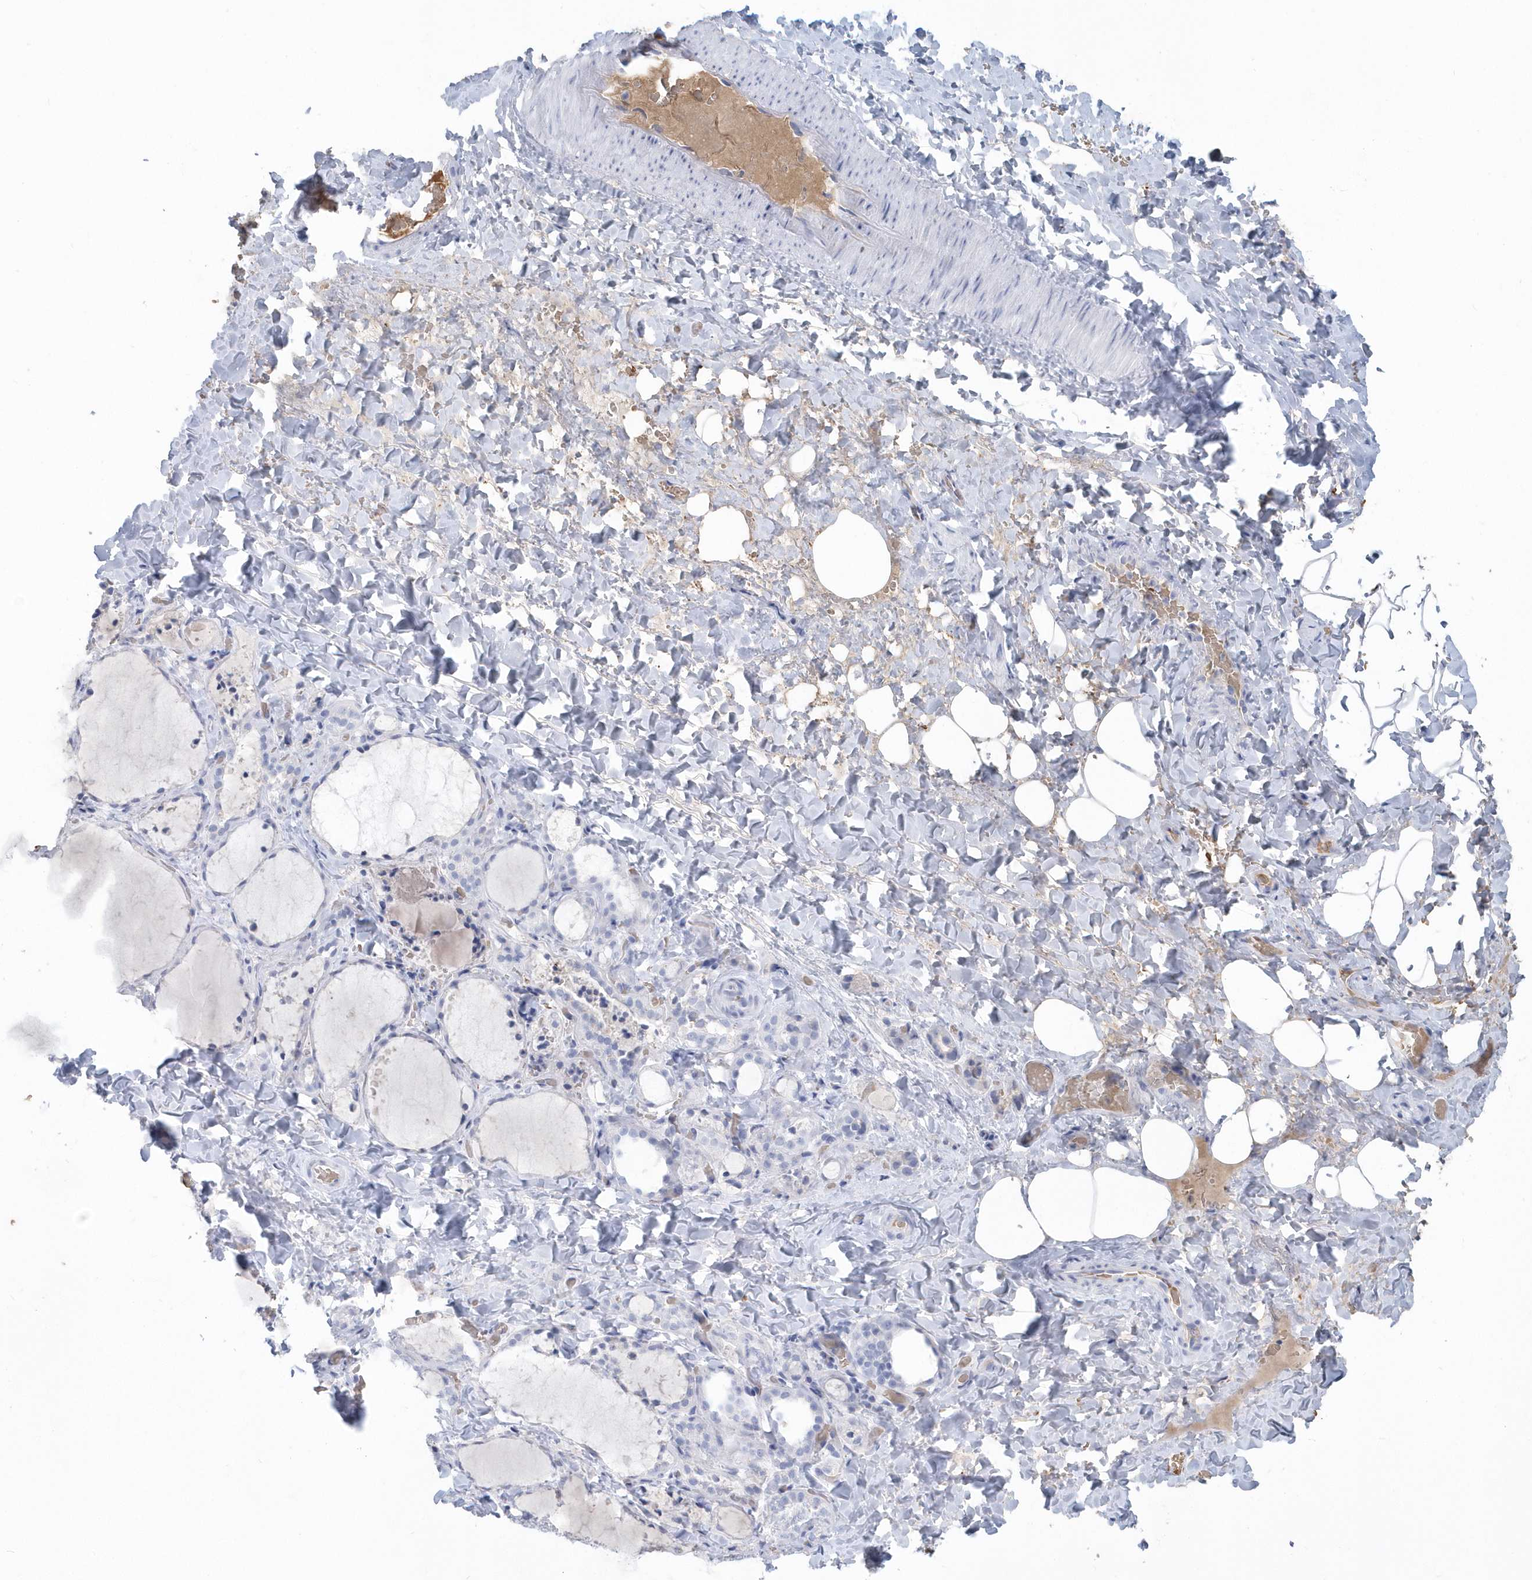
{"staining": {"intensity": "negative", "quantity": "none", "location": "none"}, "tissue": "thyroid gland", "cell_type": "Glandular cells", "image_type": "normal", "snomed": [{"axis": "morphology", "description": "Normal tissue, NOS"}, {"axis": "topography", "description": "Thyroid gland"}], "caption": "Immunohistochemistry of normal human thyroid gland displays no positivity in glandular cells.", "gene": "HBA2", "patient": {"sex": "female", "age": 22}}